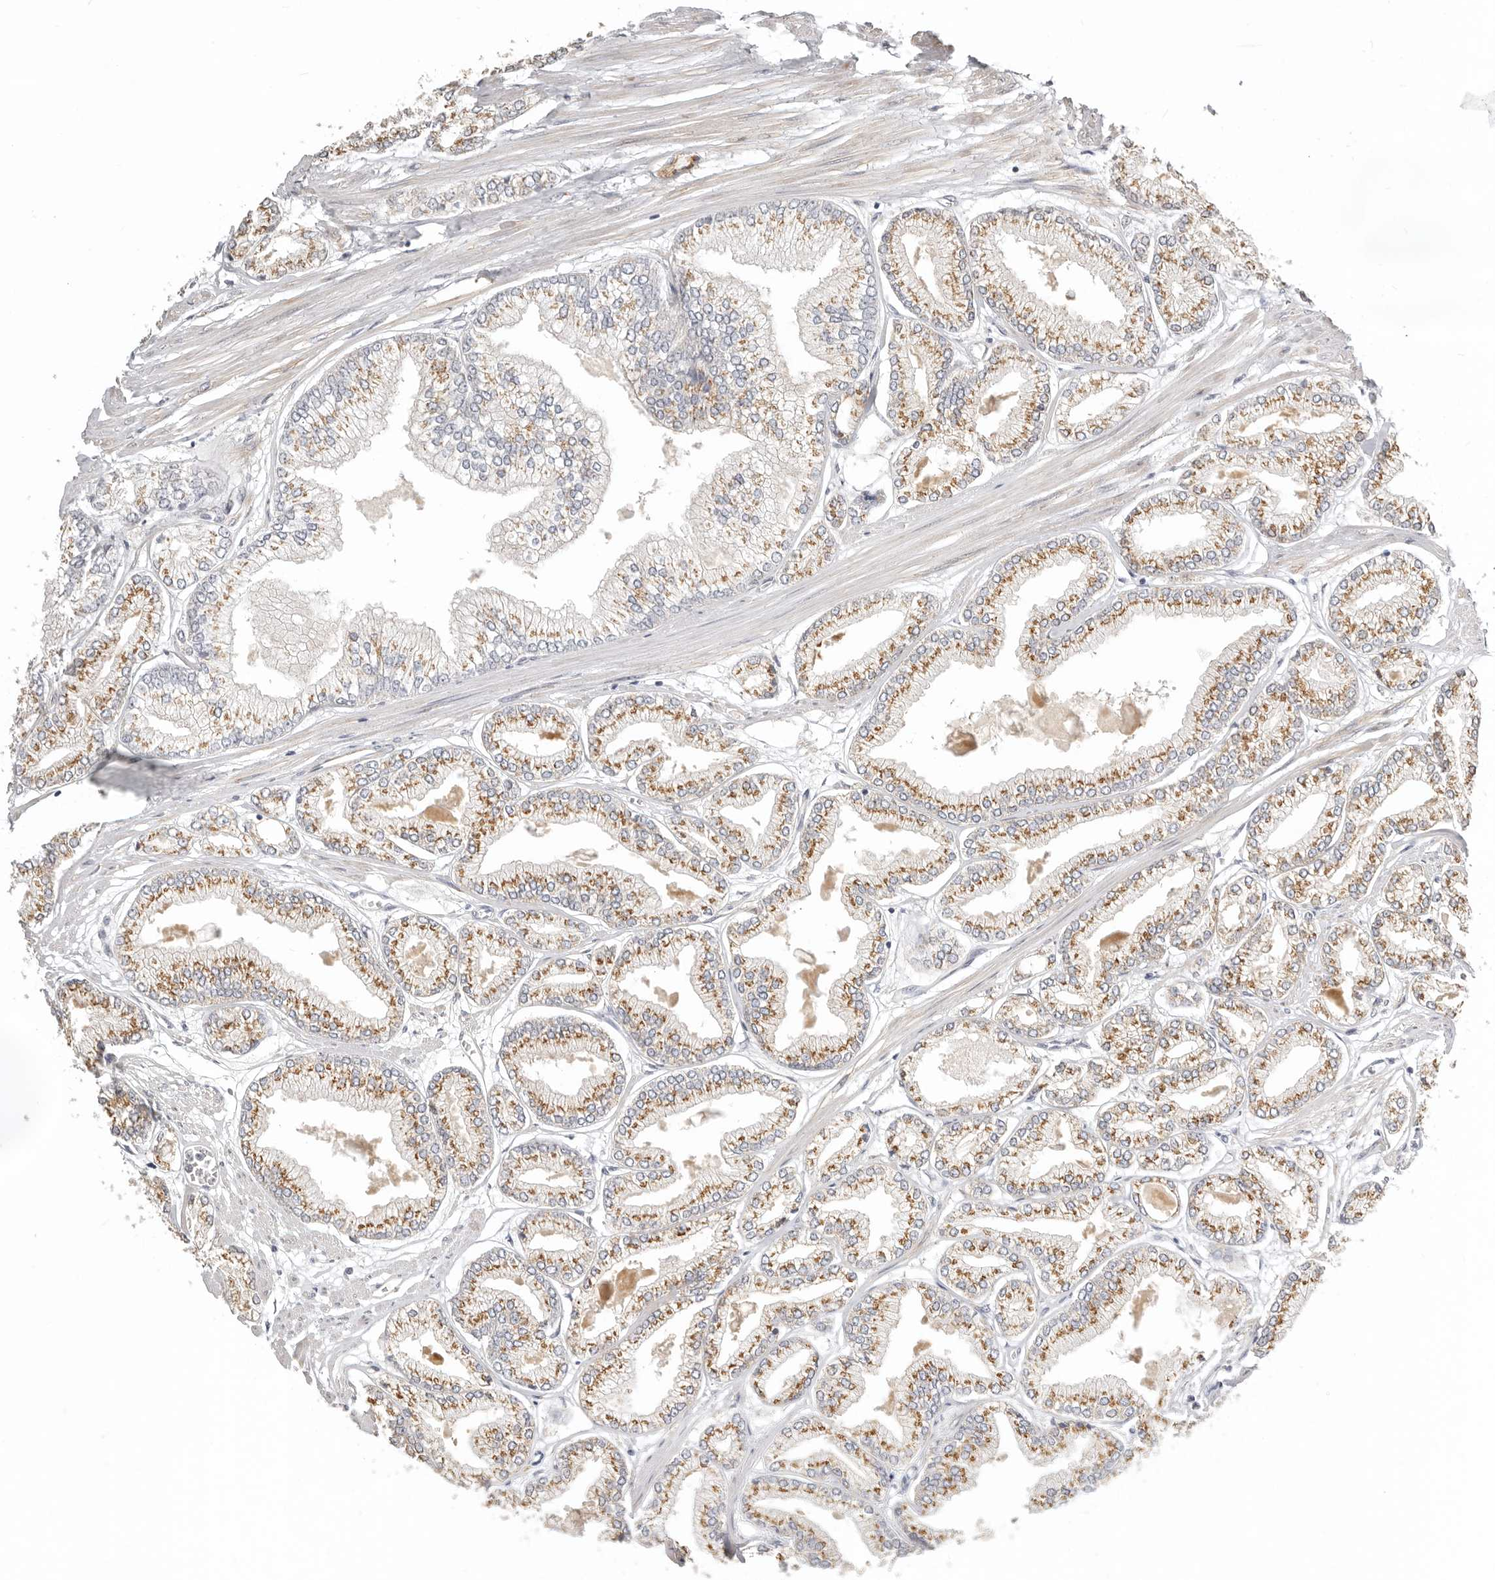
{"staining": {"intensity": "moderate", "quantity": ">75%", "location": "cytoplasmic/membranous"}, "tissue": "prostate cancer", "cell_type": "Tumor cells", "image_type": "cancer", "snomed": [{"axis": "morphology", "description": "Adenocarcinoma, Low grade"}, {"axis": "topography", "description": "Prostate"}], "caption": "Immunohistochemical staining of prostate adenocarcinoma (low-grade) exhibits medium levels of moderate cytoplasmic/membranous staining in about >75% of tumor cells.", "gene": "RABAC1", "patient": {"sex": "male", "age": 52}}